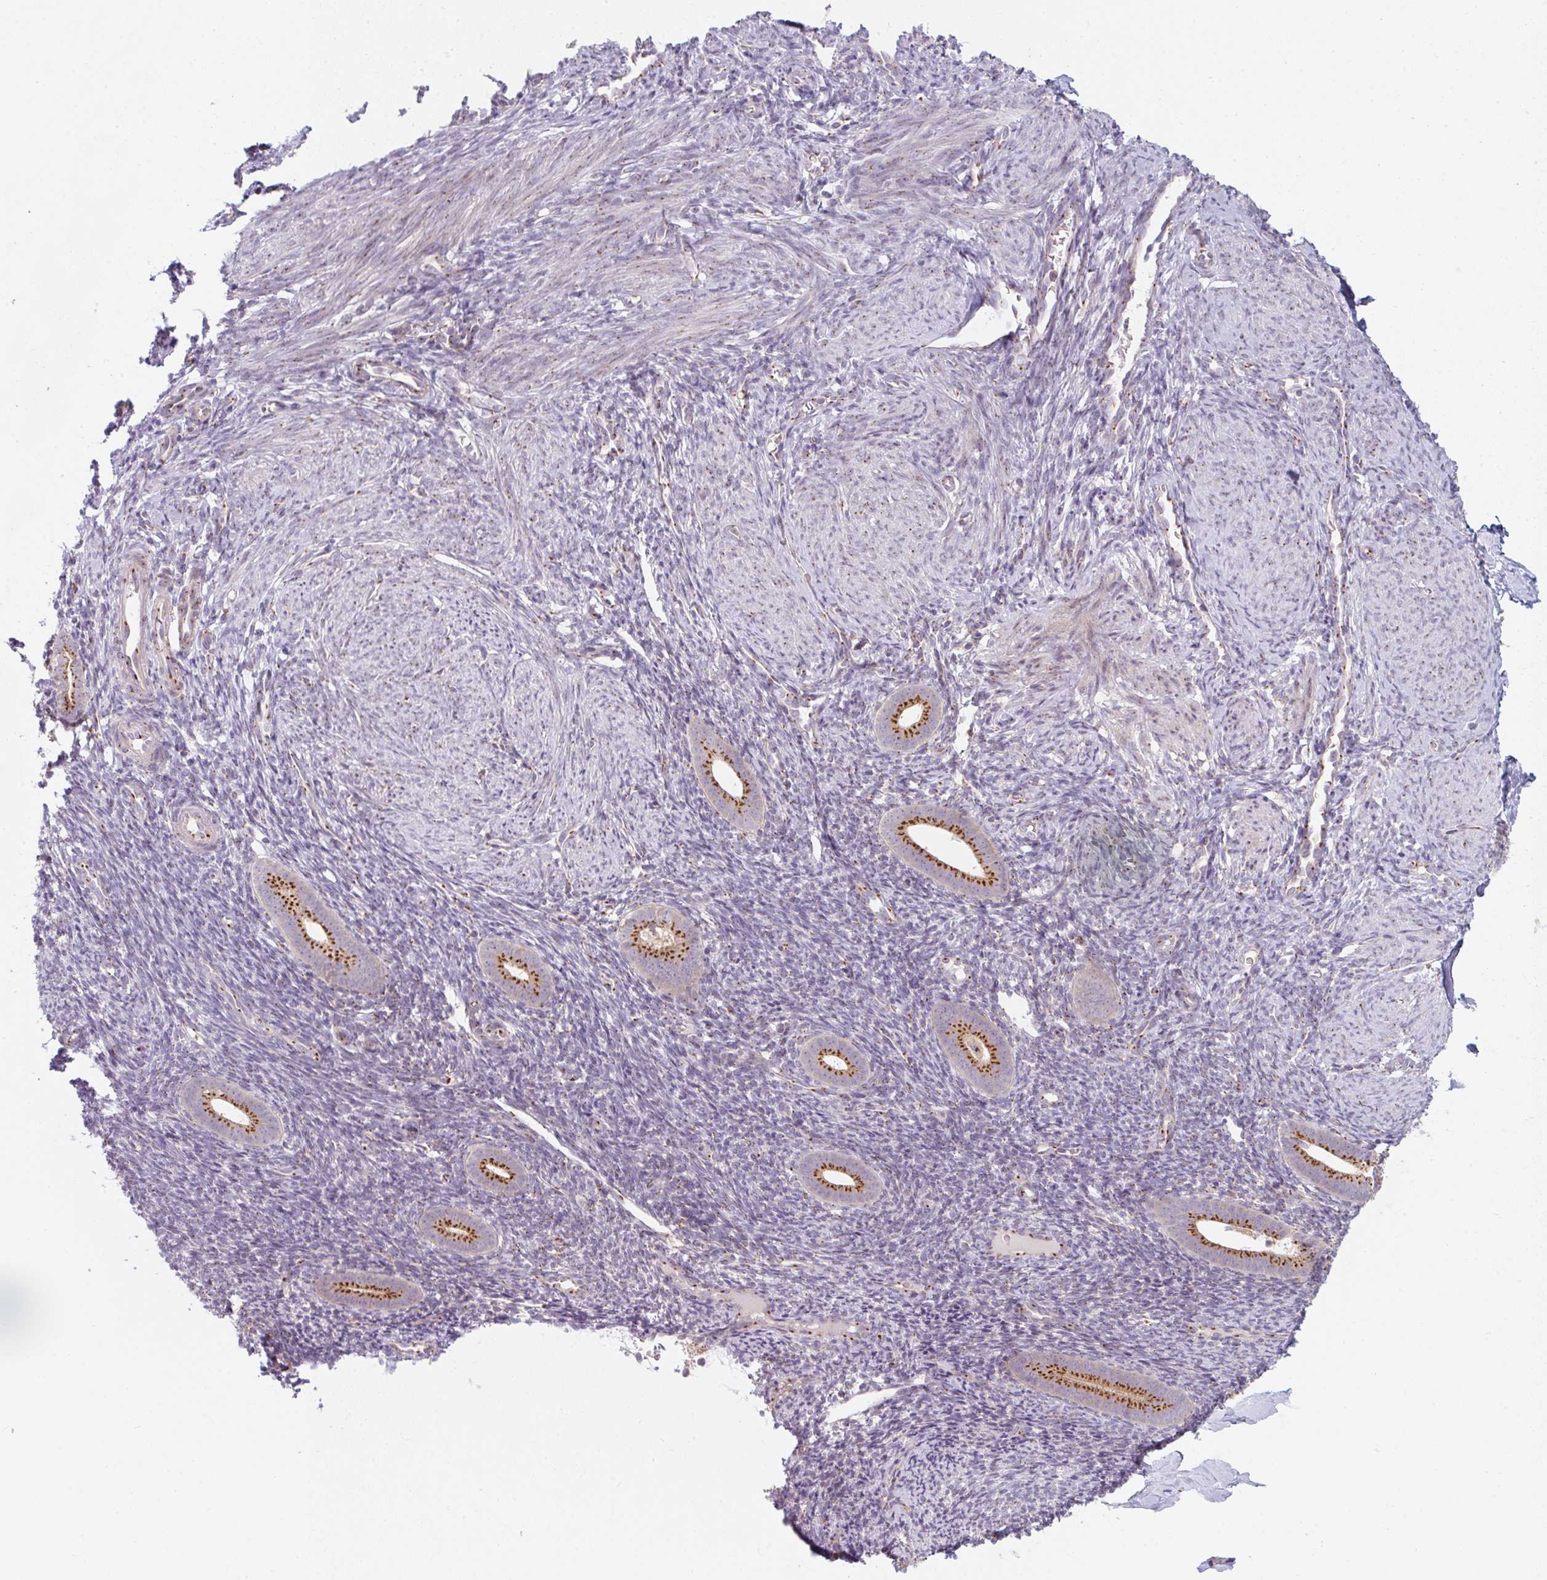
{"staining": {"intensity": "weak", "quantity": "25%-75%", "location": "cytoplasmic/membranous"}, "tissue": "endometrium", "cell_type": "Cells in endometrial stroma", "image_type": "normal", "snomed": [{"axis": "morphology", "description": "Normal tissue, NOS"}, {"axis": "topography", "description": "Endometrium"}], "caption": "Immunohistochemistry of normal endometrium displays low levels of weak cytoplasmic/membranous expression in about 25%-75% of cells in endometrial stroma. The protein is shown in brown color, while the nuclei are stained blue.", "gene": "GVQW3", "patient": {"sex": "female", "age": 39}}